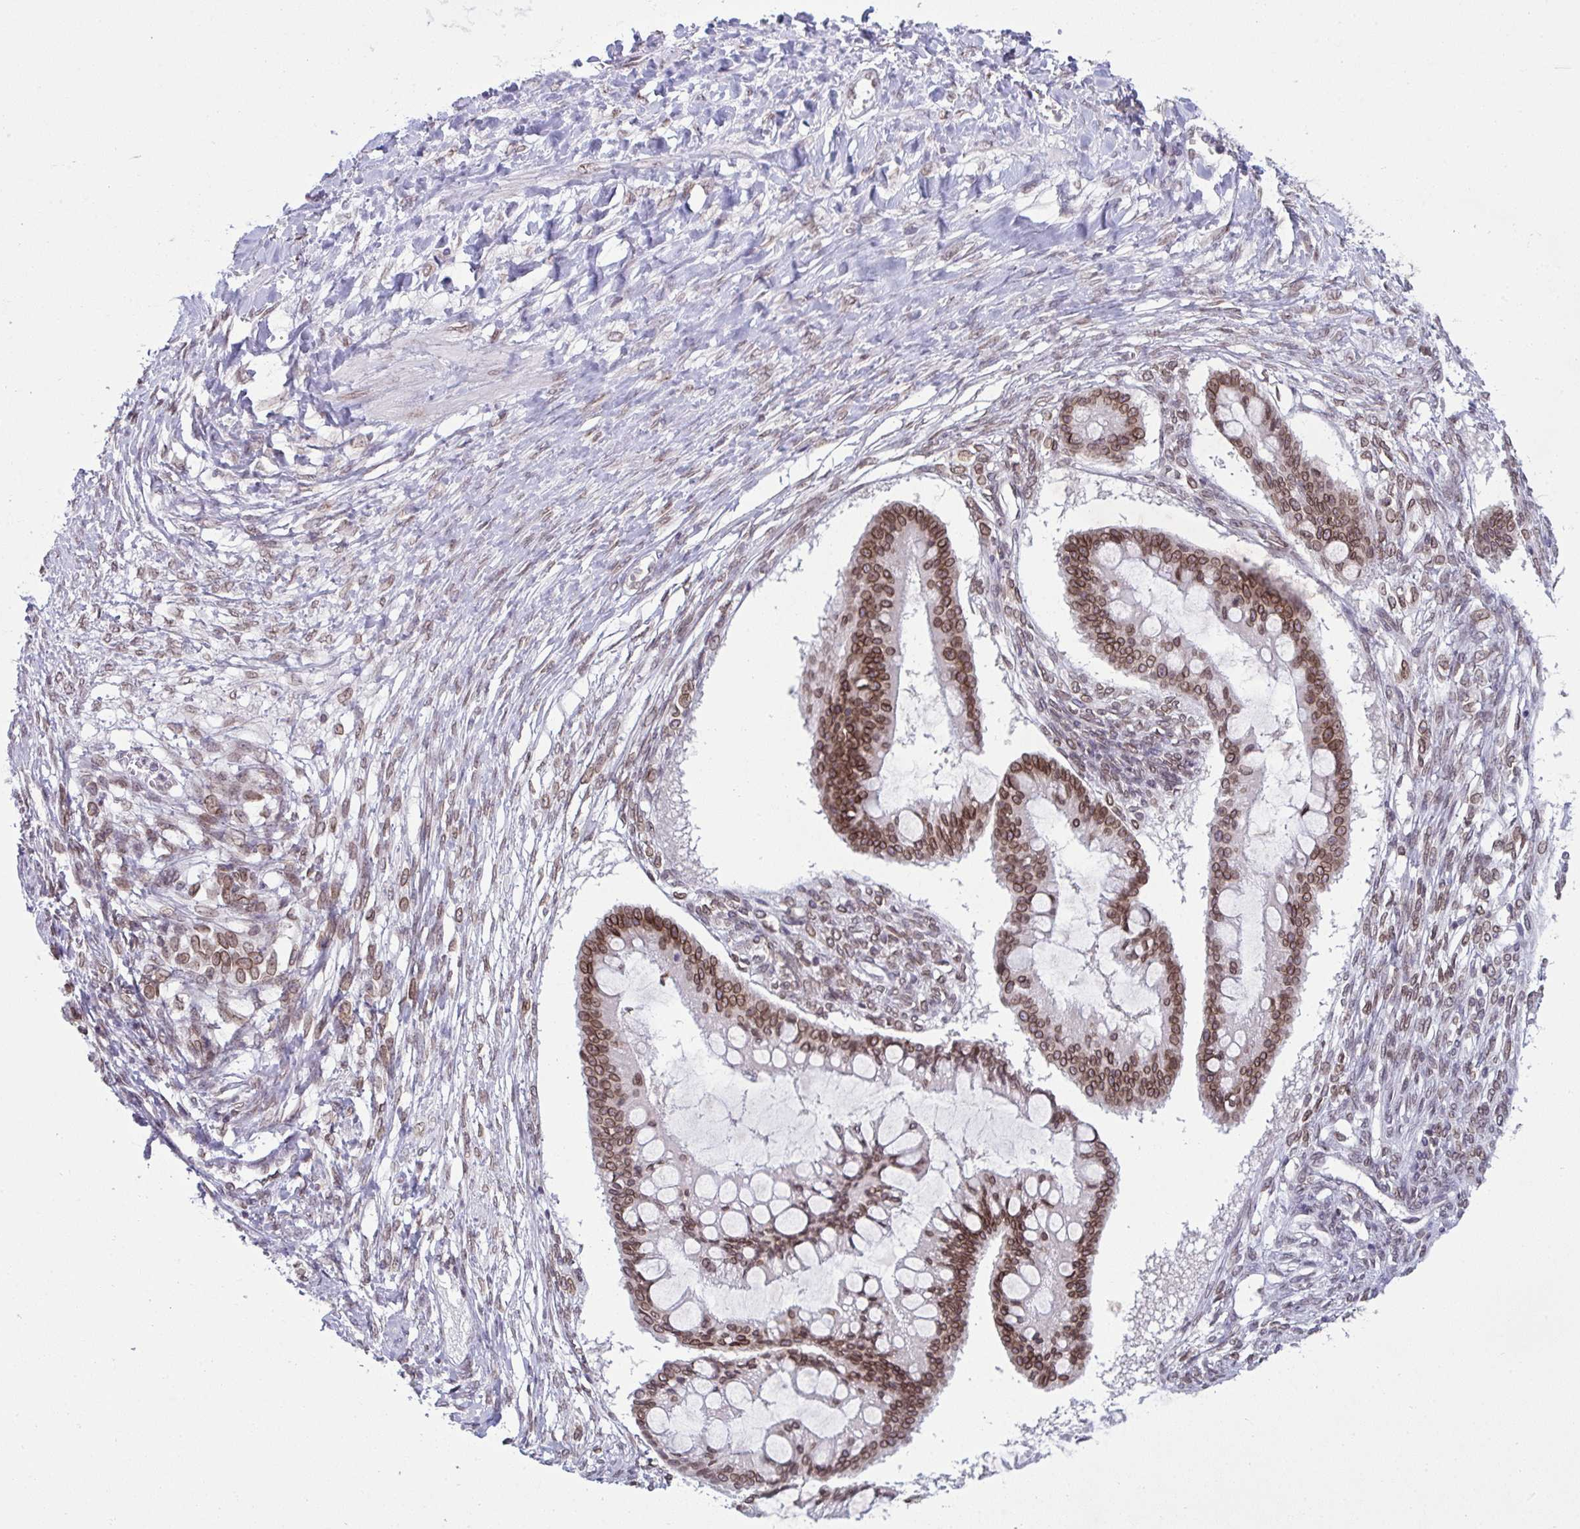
{"staining": {"intensity": "moderate", "quantity": ">75%", "location": "cytoplasmic/membranous,nuclear"}, "tissue": "ovarian cancer", "cell_type": "Tumor cells", "image_type": "cancer", "snomed": [{"axis": "morphology", "description": "Cystadenocarcinoma, mucinous, NOS"}, {"axis": "topography", "description": "Ovary"}], "caption": "Protein expression analysis of human ovarian mucinous cystadenocarcinoma reveals moderate cytoplasmic/membranous and nuclear positivity in approximately >75% of tumor cells.", "gene": "RANBP2", "patient": {"sex": "female", "age": 73}}